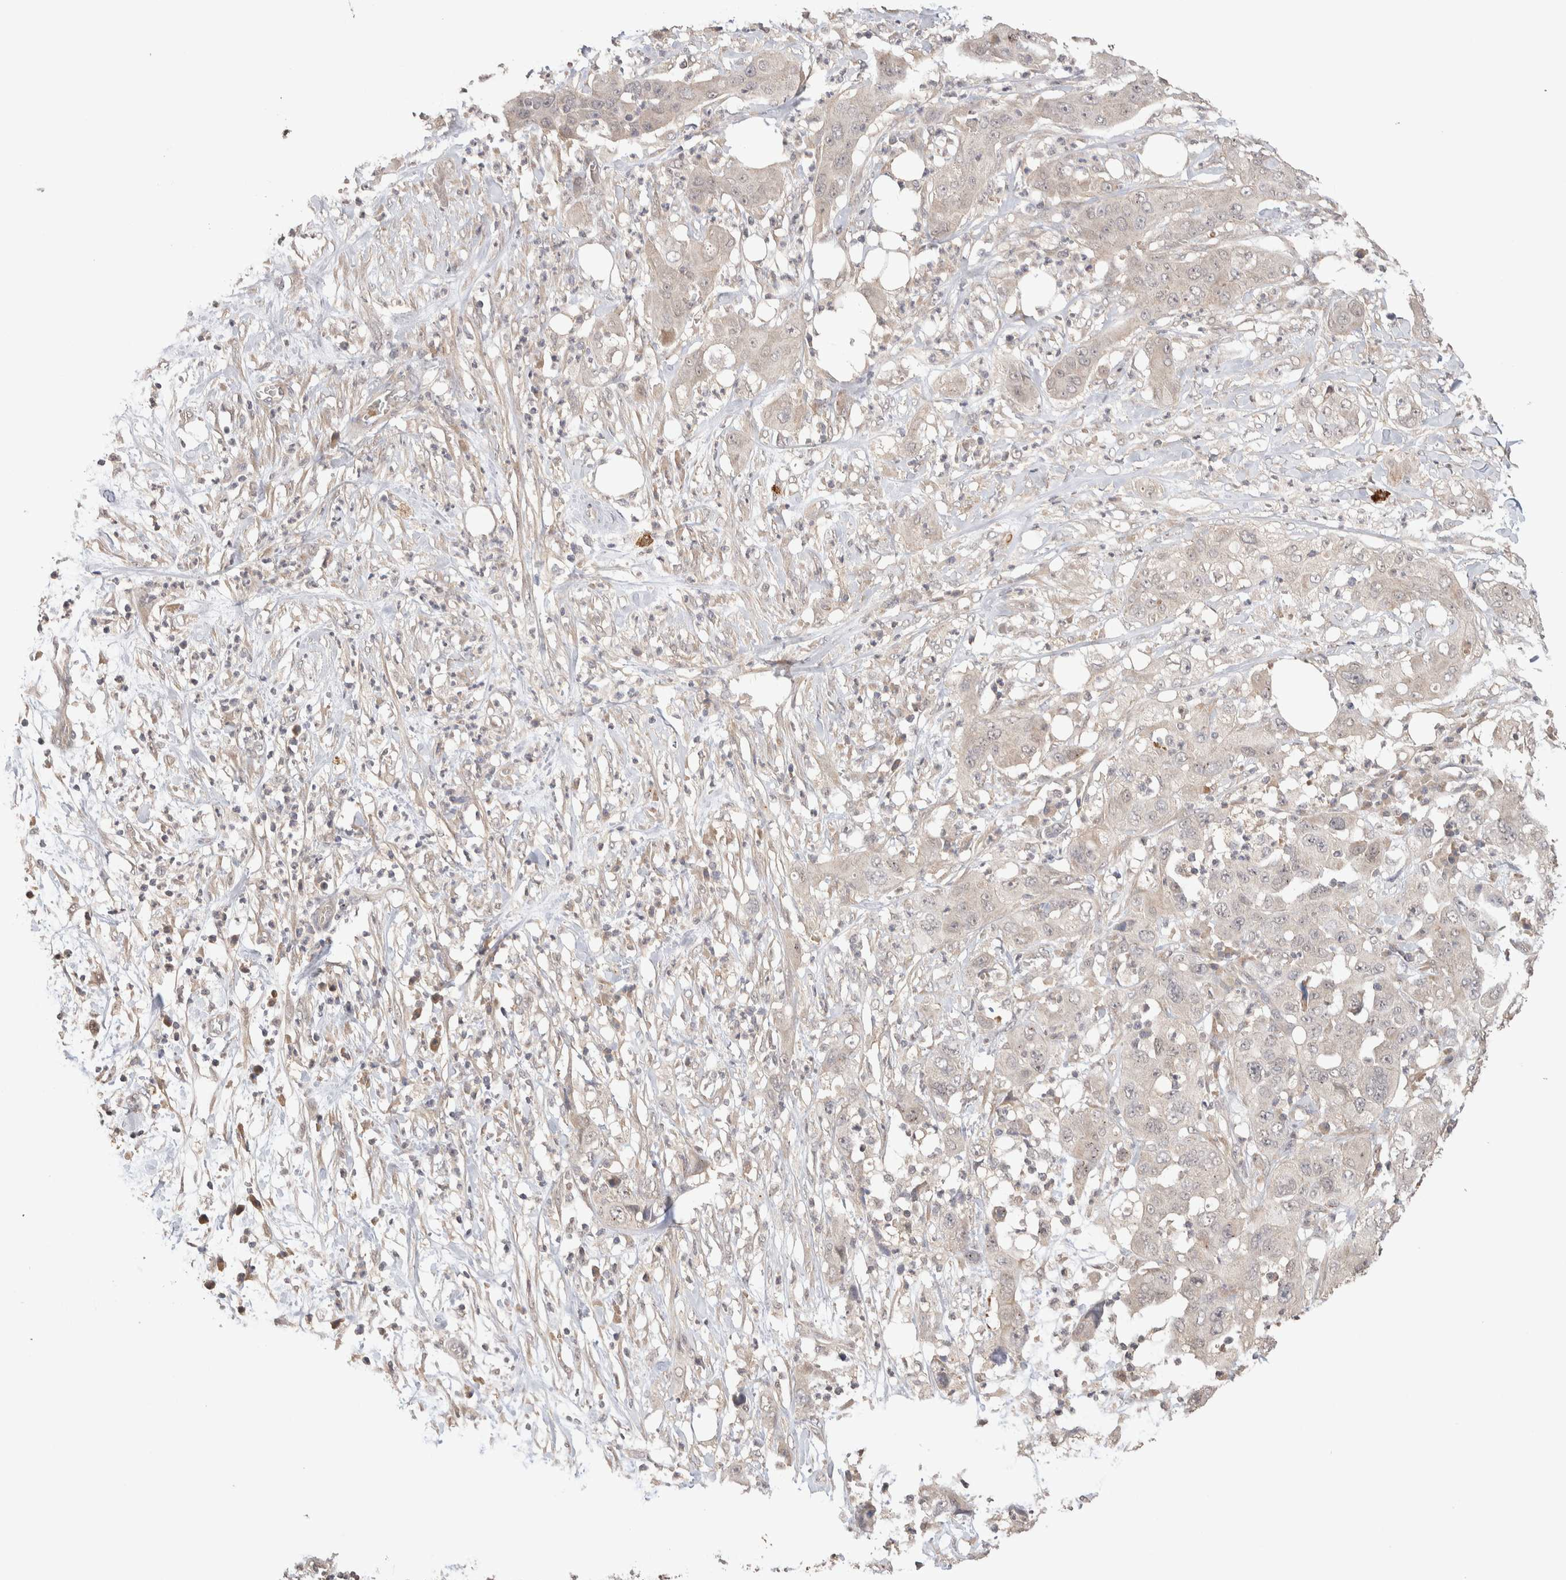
{"staining": {"intensity": "negative", "quantity": "none", "location": "none"}, "tissue": "pancreatic cancer", "cell_type": "Tumor cells", "image_type": "cancer", "snomed": [{"axis": "morphology", "description": "Adenocarcinoma, NOS"}, {"axis": "topography", "description": "Pancreas"}], "caption": "This is an immunohistochemistry (IHC) image of adenocarcinoma (pancreatic). There is no expression in tumor cells.", "gene": "CASK", "patient": {"sex": "female", "age": 78}}